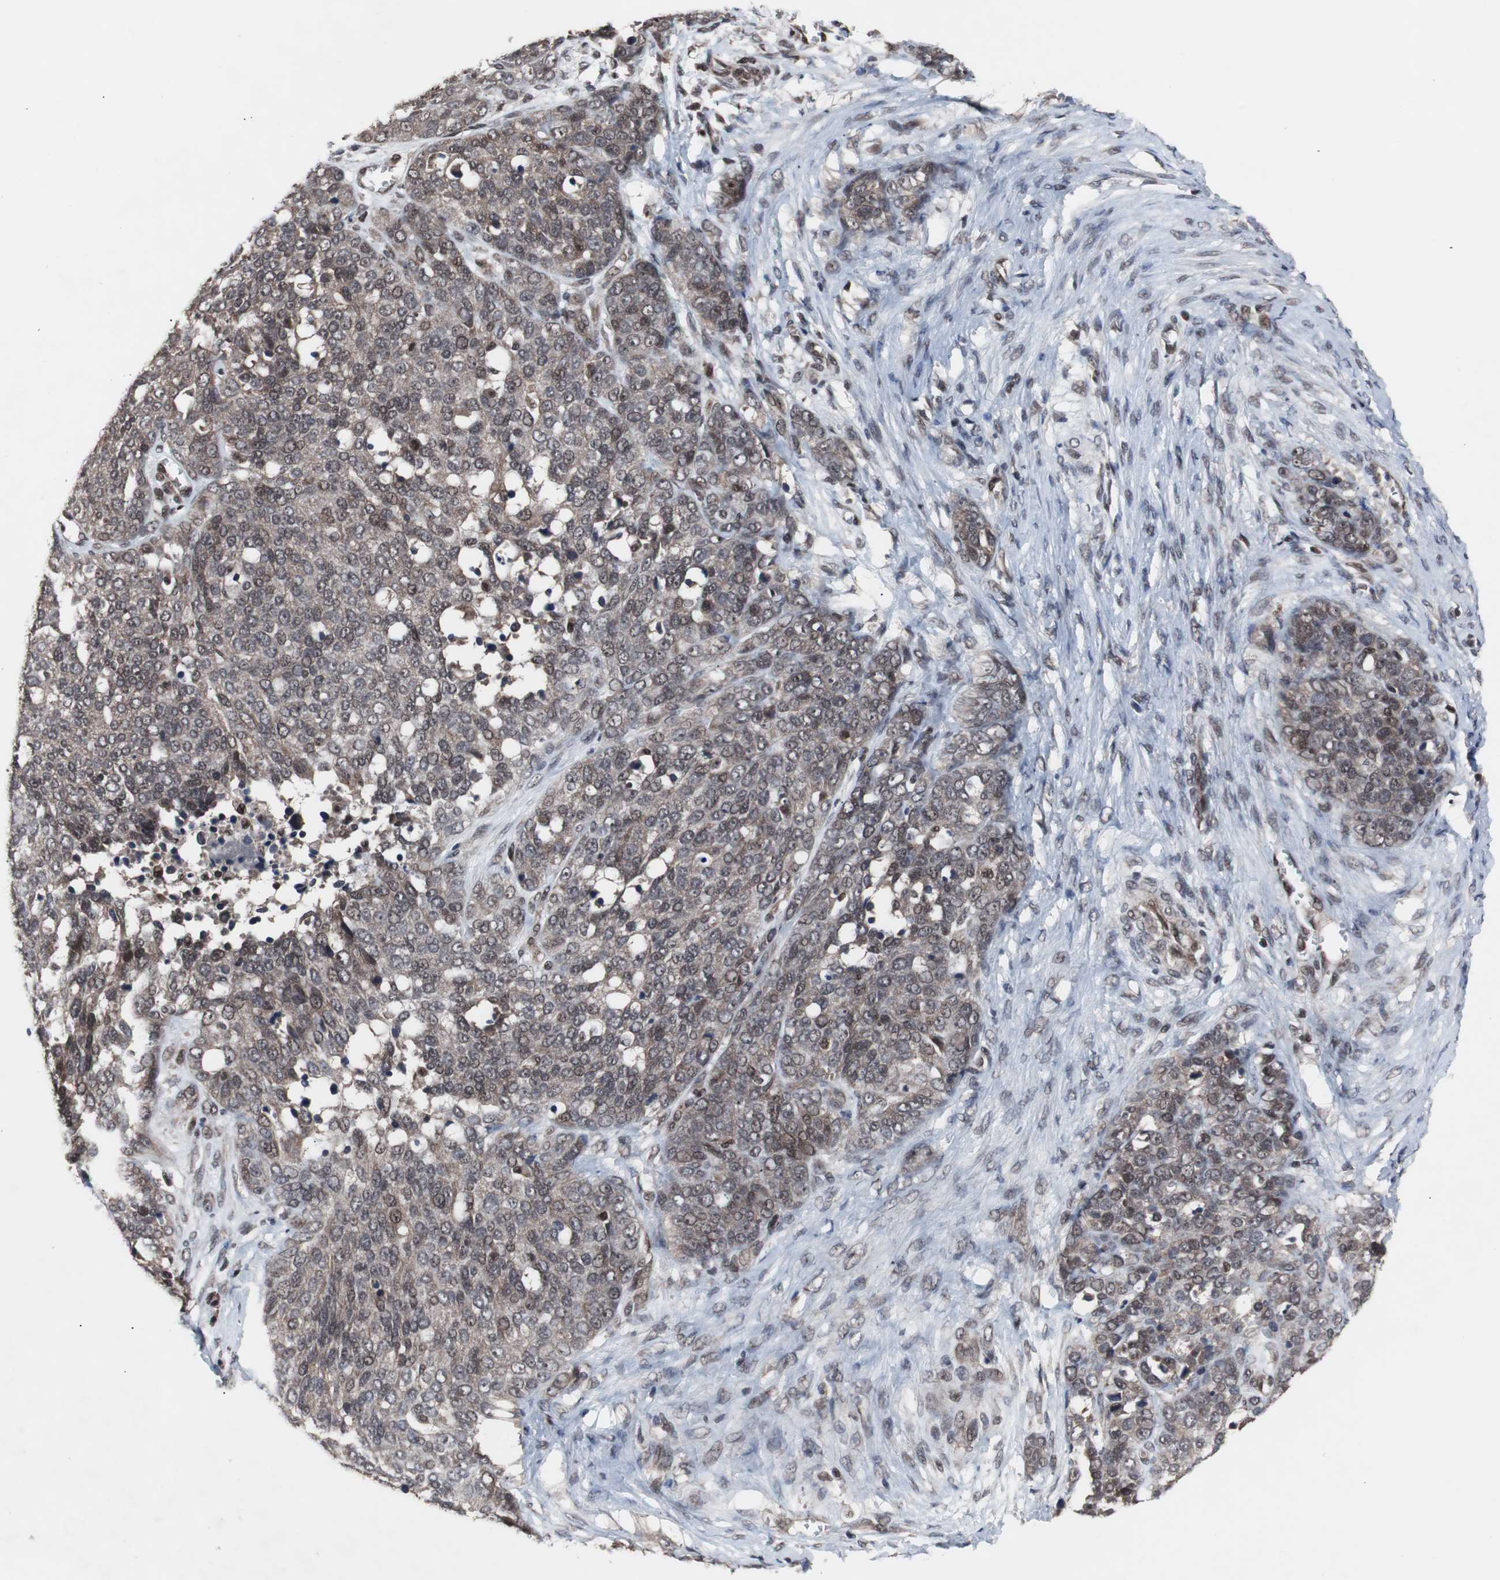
{"staining": {"intensity": "weak", "quantity": "25%-75%", "location": "cytoplasmic/membranous,nuclear"}, "tissue": "ovarian cancer", "cell_type": "Tumor cells", "image_type": "cancer", "snomed": [{"axis": "morphology", "description": "Cystadenocarcinoma, serous, NOS"}, {"axis": "topography", "description": "Ovary"}], "caption": "A brown stain shows weak cytoplasmic/membranous and nuclear staining of a protein in human ovarian serous cystadenocarcinoma tumor cells.", "gene": "GTF2F2", "patient": {"sex": "female", "age": 44}}